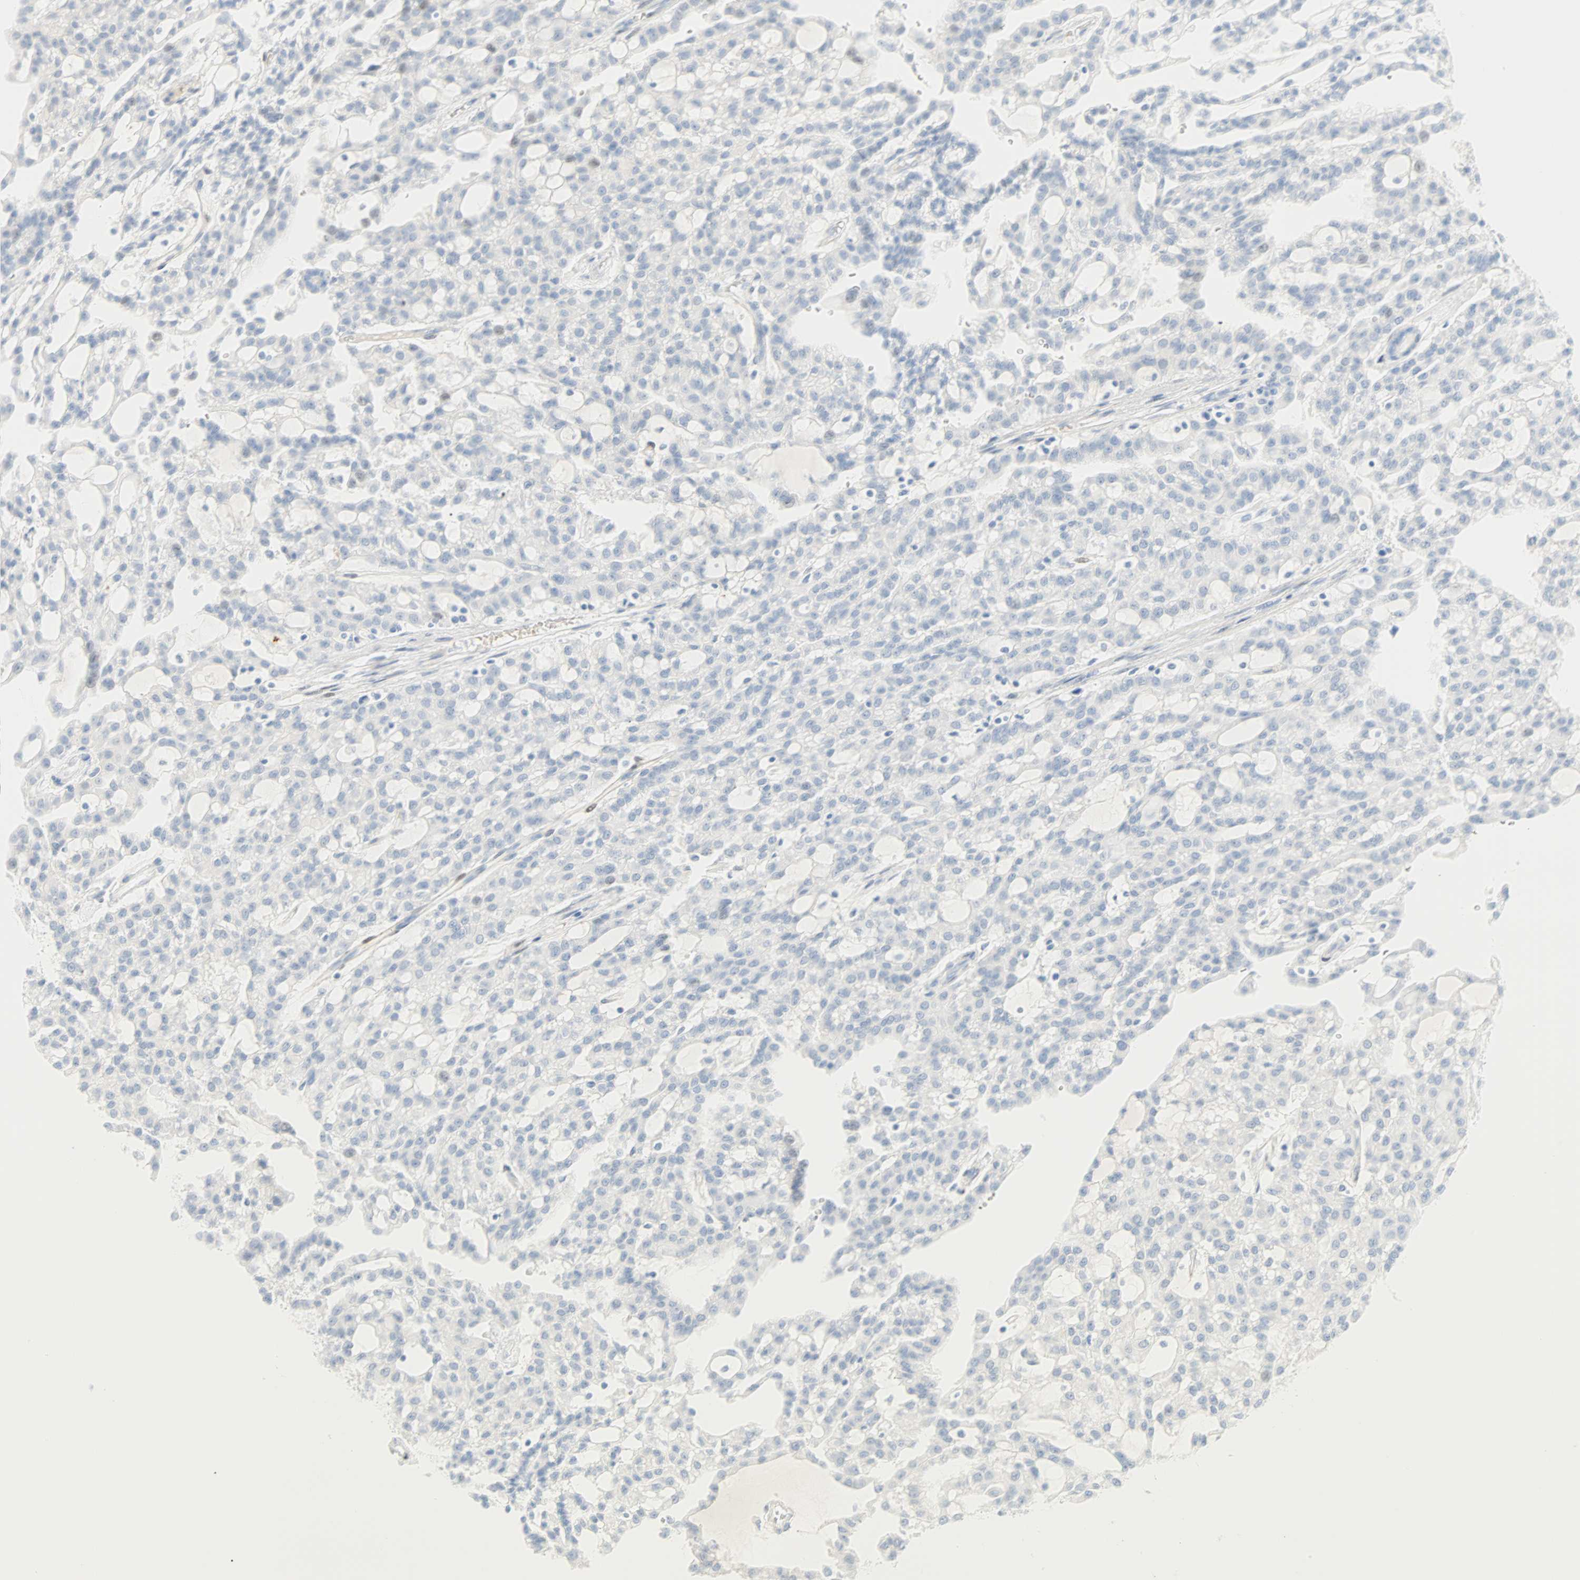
{"staining": {"intensity": "negative", "quantity": "none", "location": "none"}, "tissue": "renal cancer", "cell_type": "Tumor cells", "image_type": "cancer", "snomed": [{"axis": "morphology", "description": "Adenocarcinoma, NOS"}, {"axis": "topography", "description": "Kidney"}], "caption": "This is a micrograph of IHC staining of adenocarcinoma (renal), which shows no expression in tumor cells.", "gene": "SELENBP1", "patient": {"sex": "male", "age": 63}}